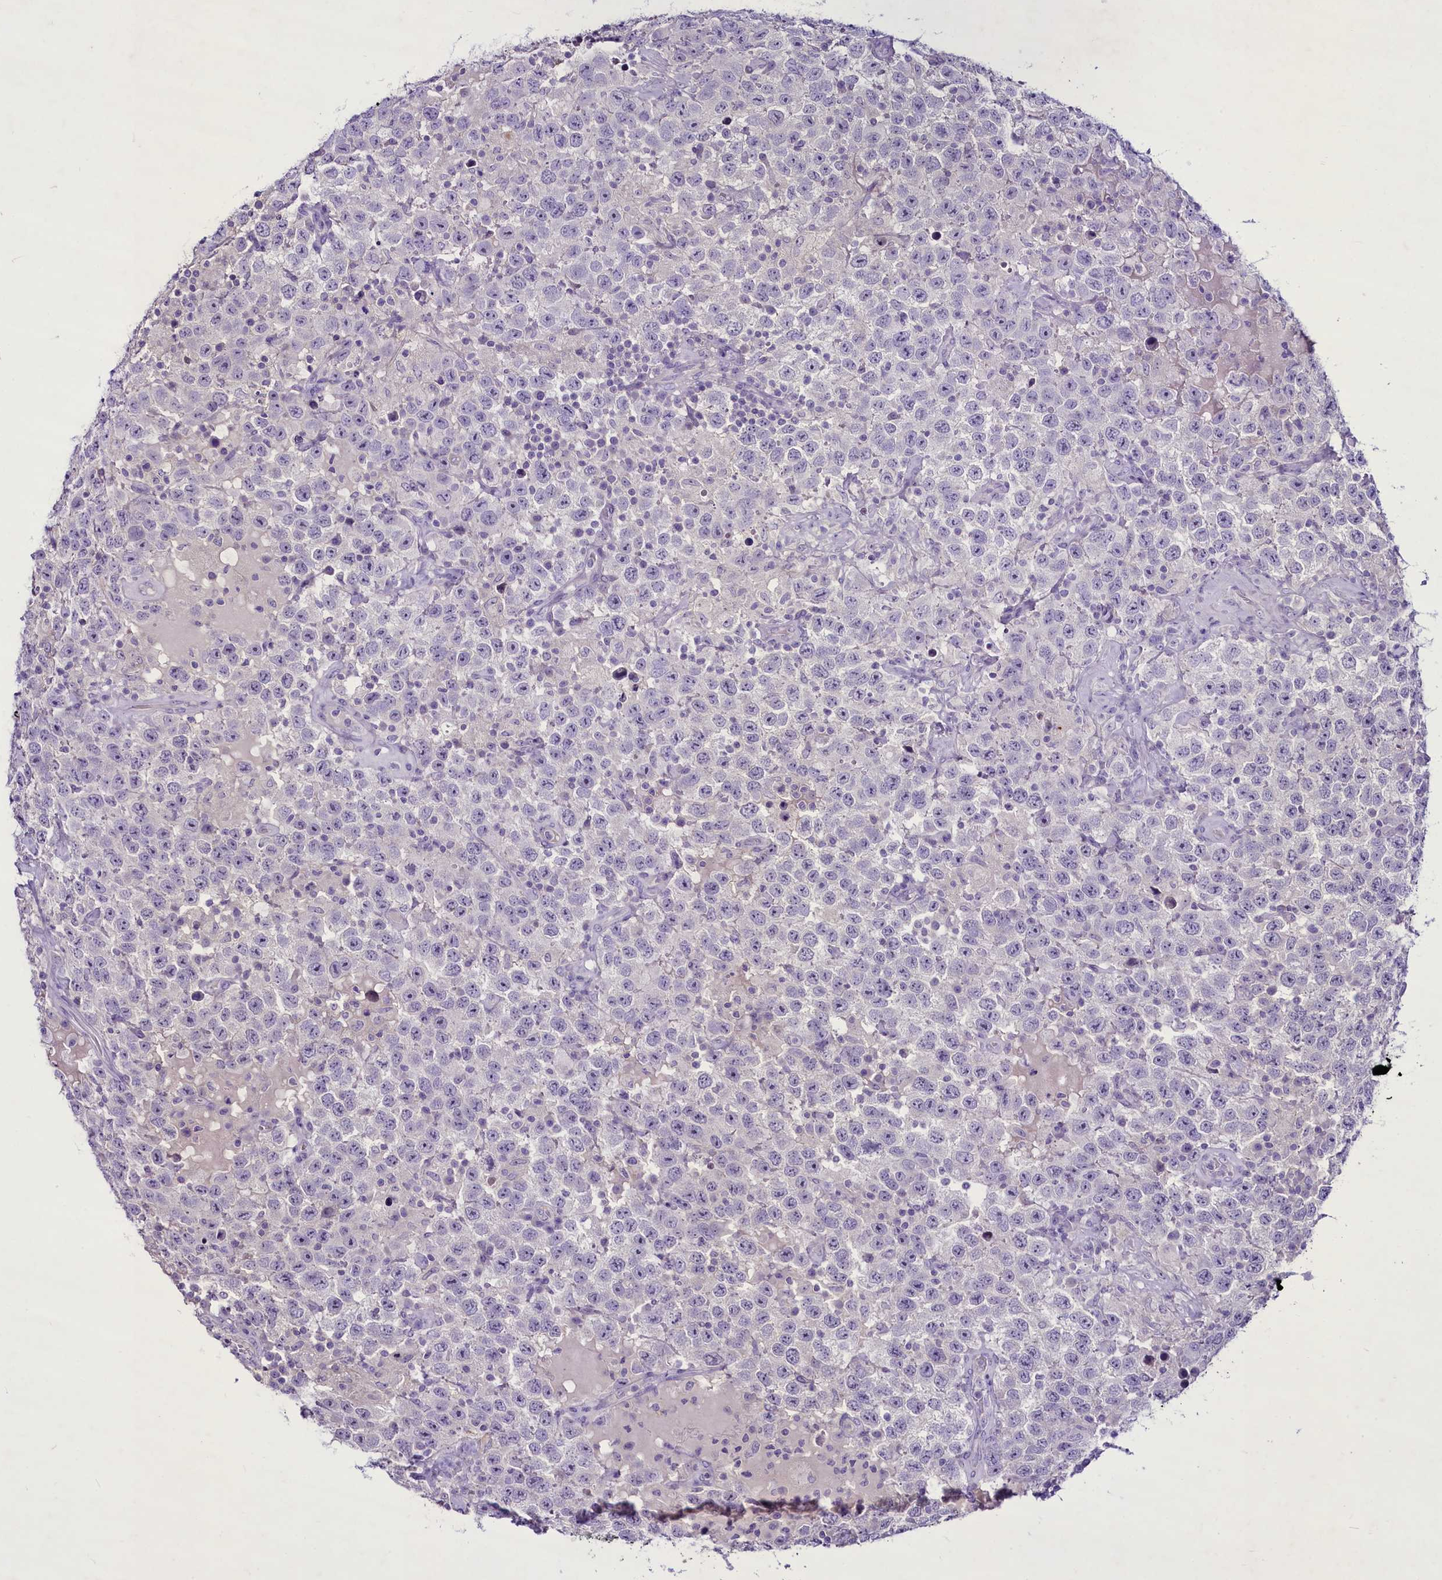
{"staining": {"intensity": "negative", "quantity": "none", "location": "none"}, "tissue": "testis cancer", "cell_type": "Tumor cells", "image_type": "cancer", "snomed": [{"axis": "morphology", "description": "Seminoma, NOS"}, {"axis": "topography", "description": "Testis"}], "caption": "High magnification brightfield microscopy of testis seminoma stained with DAB (3,3'-diaminobenzidine) (brown) and counterstained with hematoxylin (blue): tumor cells show no significant staining.", "gene": "FAM209B", "patient": {"sex": "male", "age": 41}}